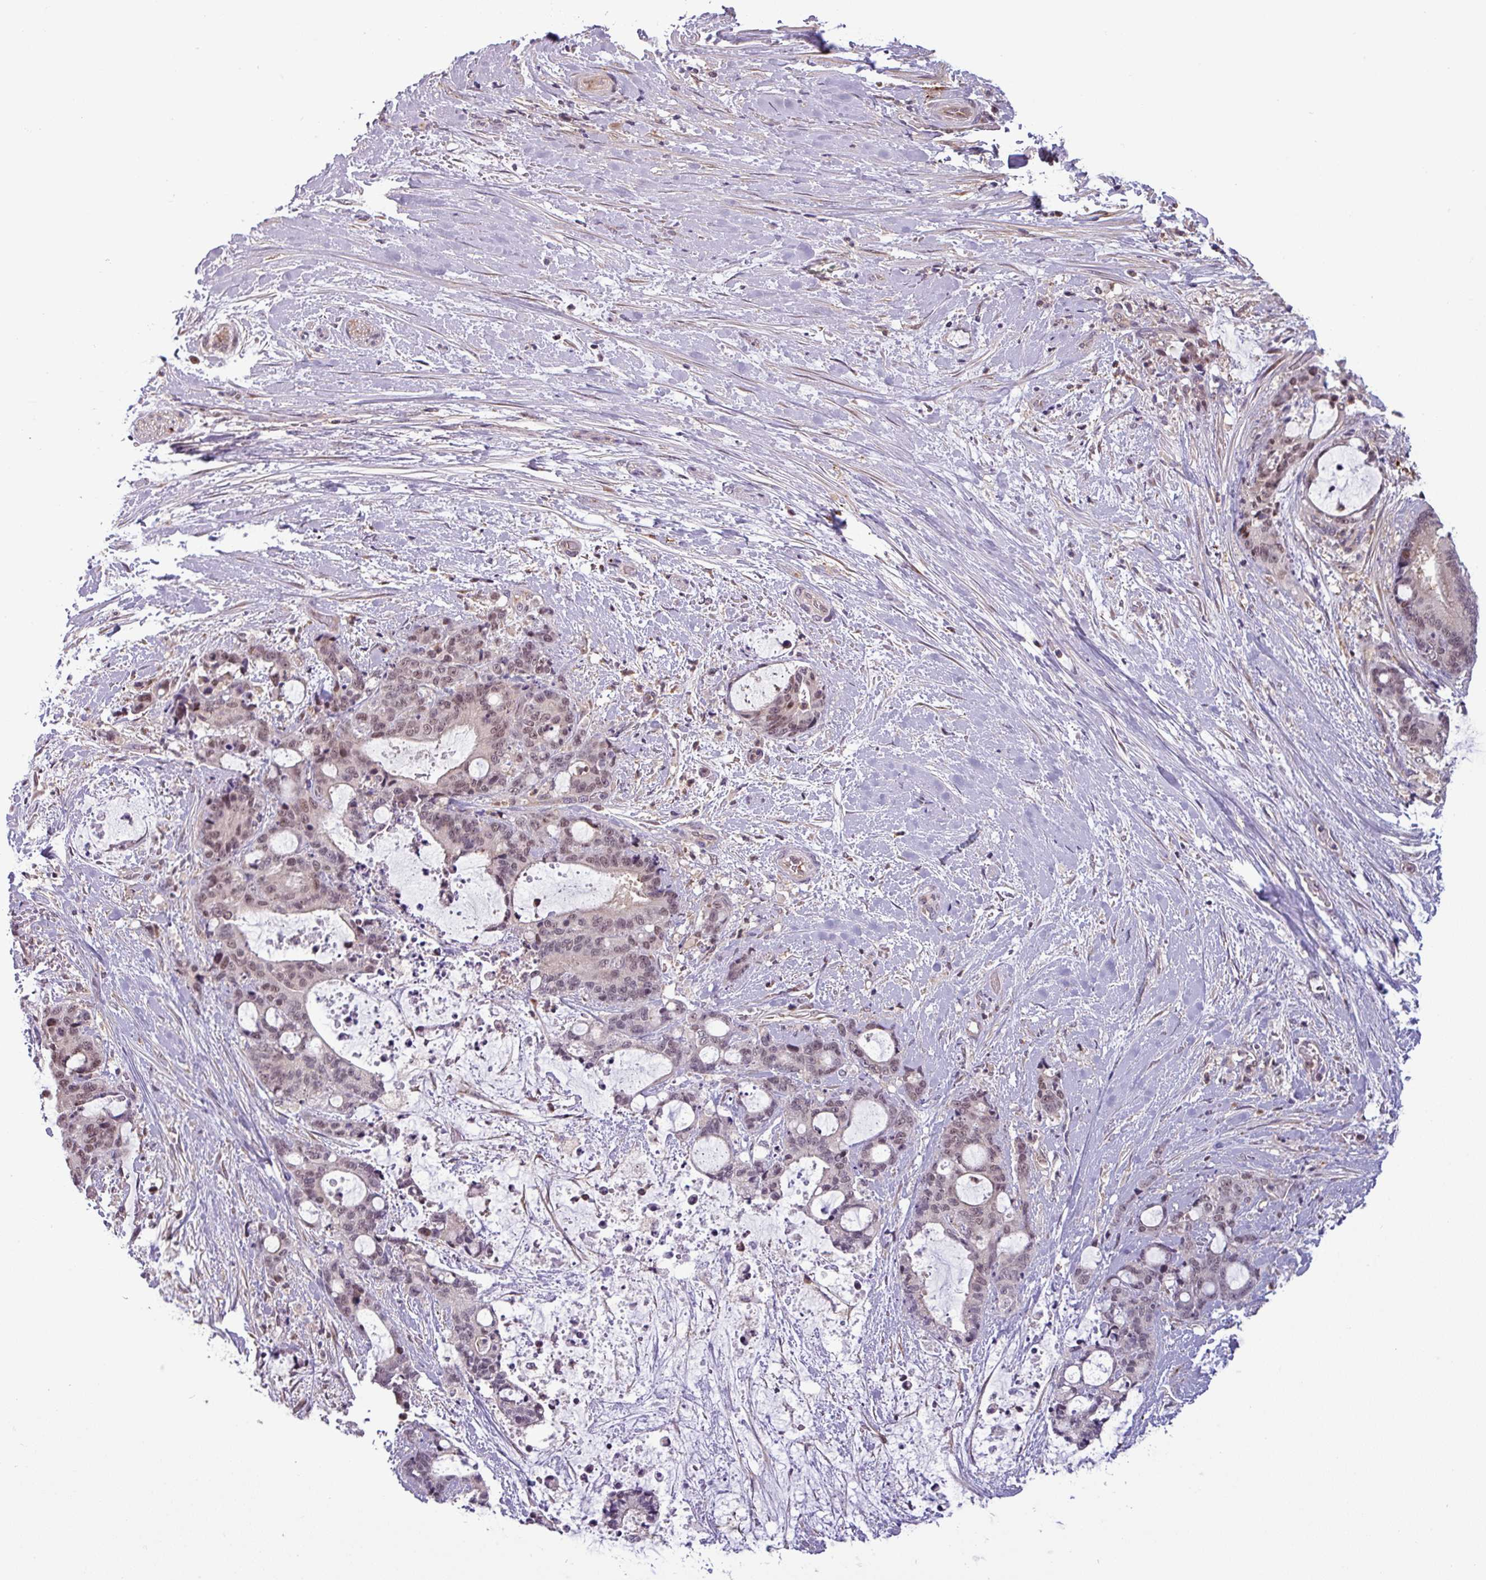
{"staining": {"intensity": "weak", "quantity": "25%-75%", "location": "nuclear"}, "tissue": "liver cancer", "cell_type": "Tumor cells", "image_type": "cancer", "snomed": [{"axis": "morphology", "description": "Normal tissue, NOS"}, {"axis": "morphology", "description": "Cholangiocarcinoma"}, {"axis": "topography", "description": "Liver"}, {"axis": "topography", "description": "Peripheral nerve tissue"}], "caption": "The immunohistochemical stain labels weak nuclear expression in tumor cells of liver cancer (cholangiocarcinoma) tissue.", "gene": "NPFFR1", "patient": {"sex": "female", "age": 73}}